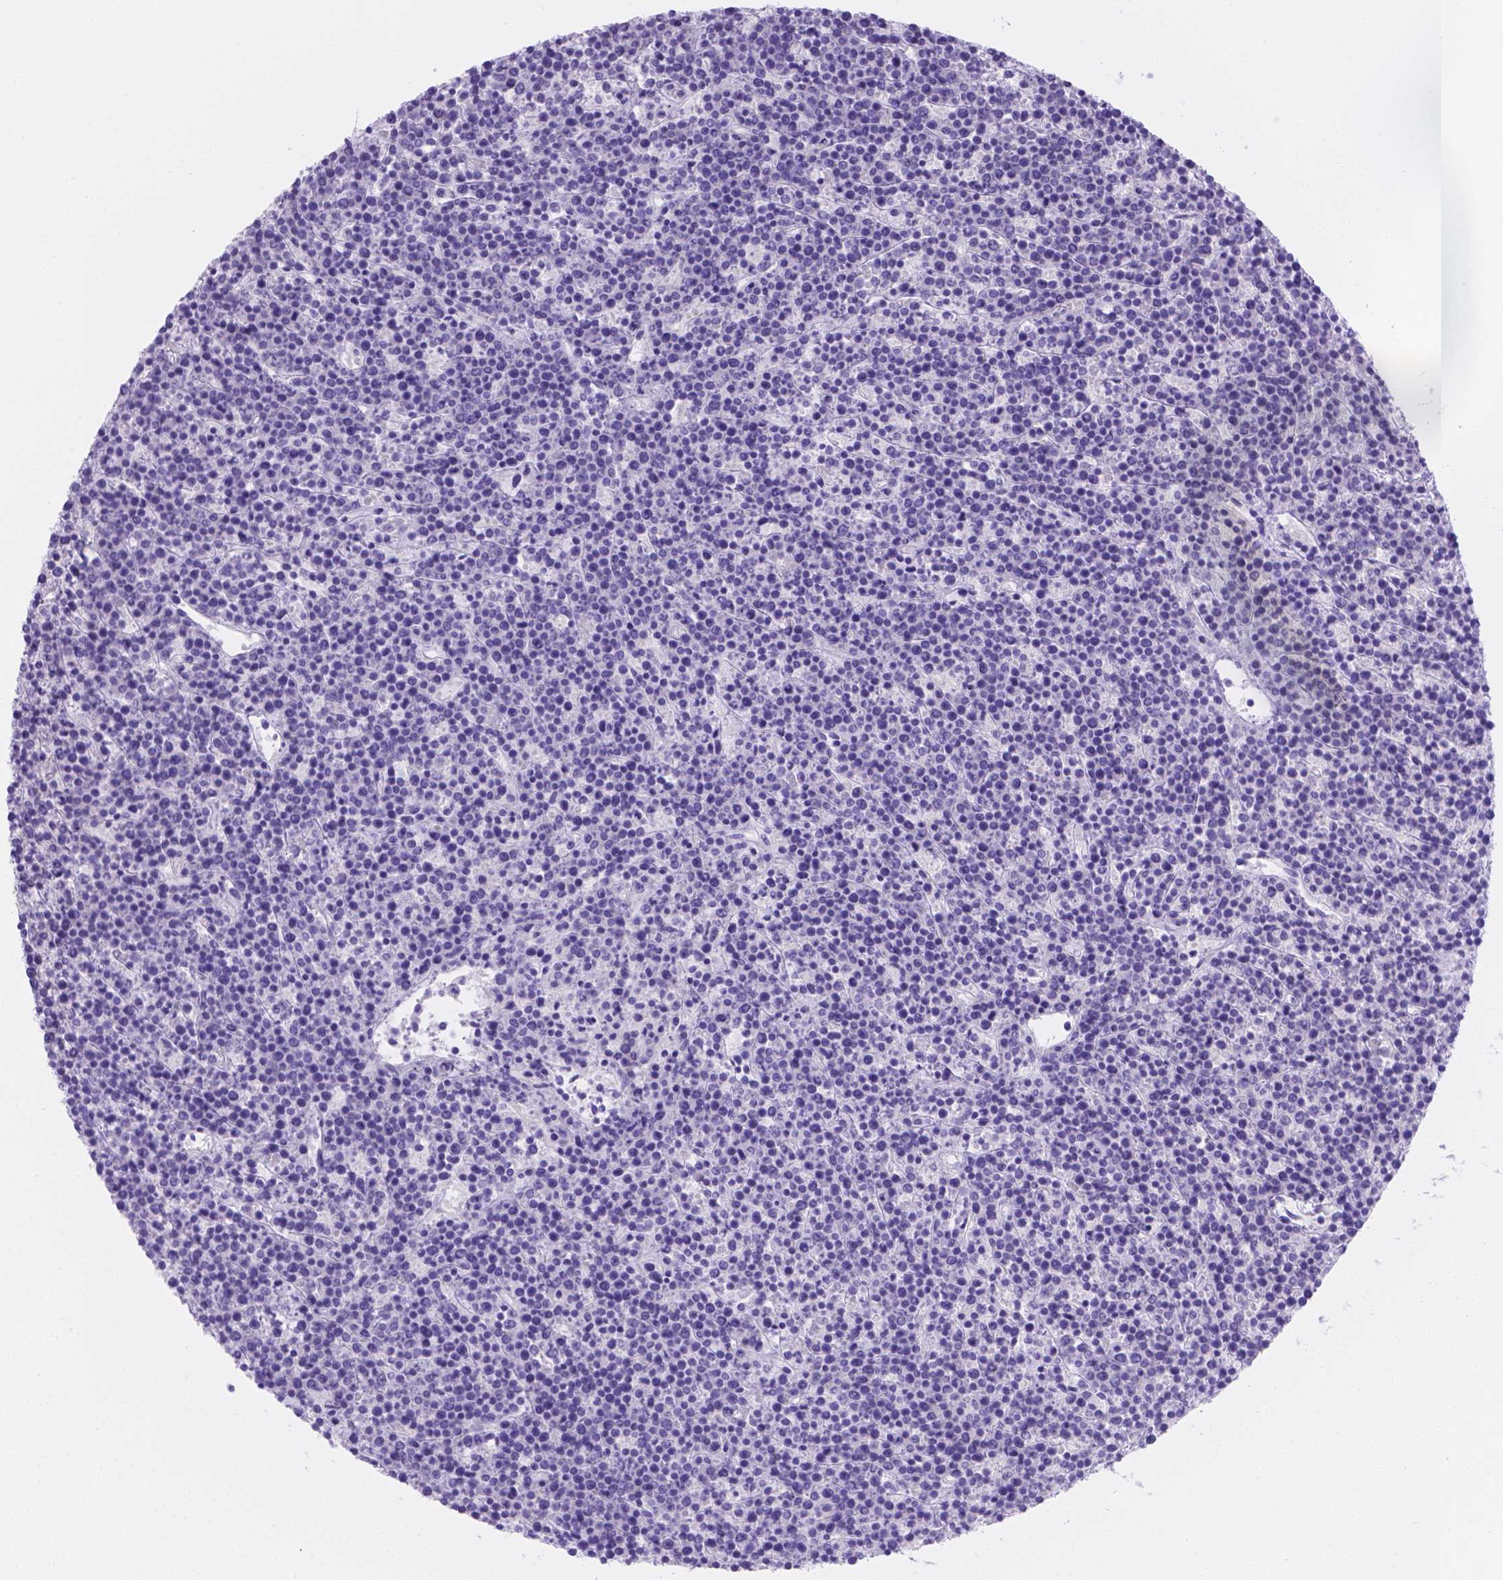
{"staining": {"intensity": "negative", "quantity": "none", "location": "none"}, "tissue": "lymphoma", "cell_type": "Tumor cells", "image_type": "cancer", "snomed": [{"axis": "morphology", "description": "Malignant lymphoma, non-Hodgkin's type, High grade"}, {"axis": "topography", "description": "Ovary"}], "caption": "Malignant lymphoma, non-Hodgkin's type (high-grade) was stained to show a protein in brown. There is no significant staining in tumor cells. (Immunohistochemistry (ihc), brightfield microscopy, high magnification).", "gene": "MLN", "patient": {"sex": "female", "age": 56}}